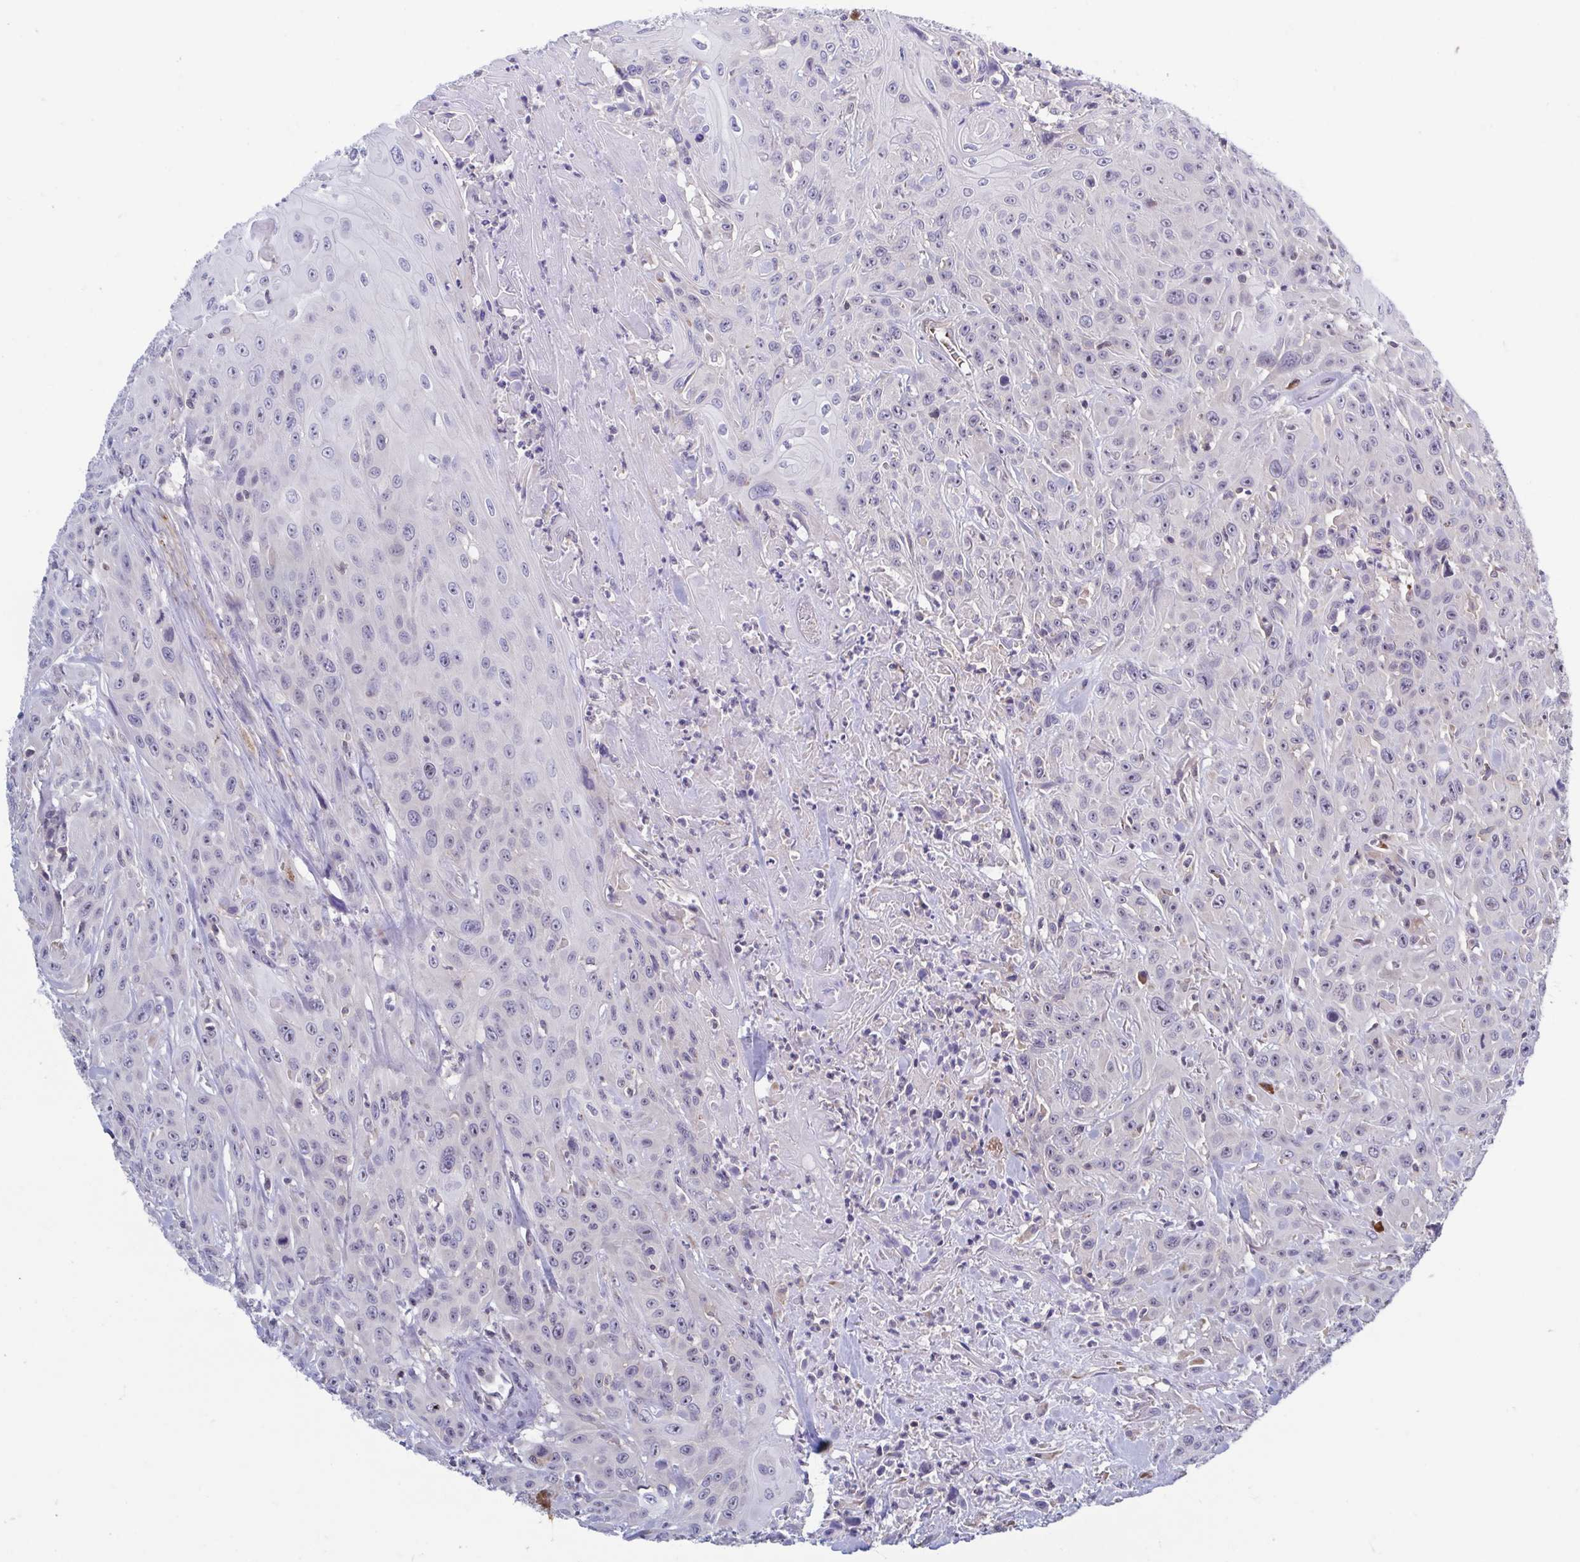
{"staining": {"intensity": "negative", "quantity": "none", "location": "none"}, "tissue": "head and neck cancer", "cell_type": "Tumor cells", "image_type": "cancer", "snomed": [{"axis": "morphology", "description": "Squamous cell carcinoma, NOS"}, {"axis": "topography", "description": "Skin"}, {"axis": "topography", "description": "Head-Neck"}], "caption": "An immunohistochemistry photomicrograph of squamous cell carcinoma (head and neck) is shown. There is no staining in tumor cells of squamous cell carcinoma (head and neck). The staining is performed using DAB brown chromogen with nuclei counter-stained in using hematoxylin.", "gene": "LRRC38", "patient": {"sex": "male", "age": 80}}